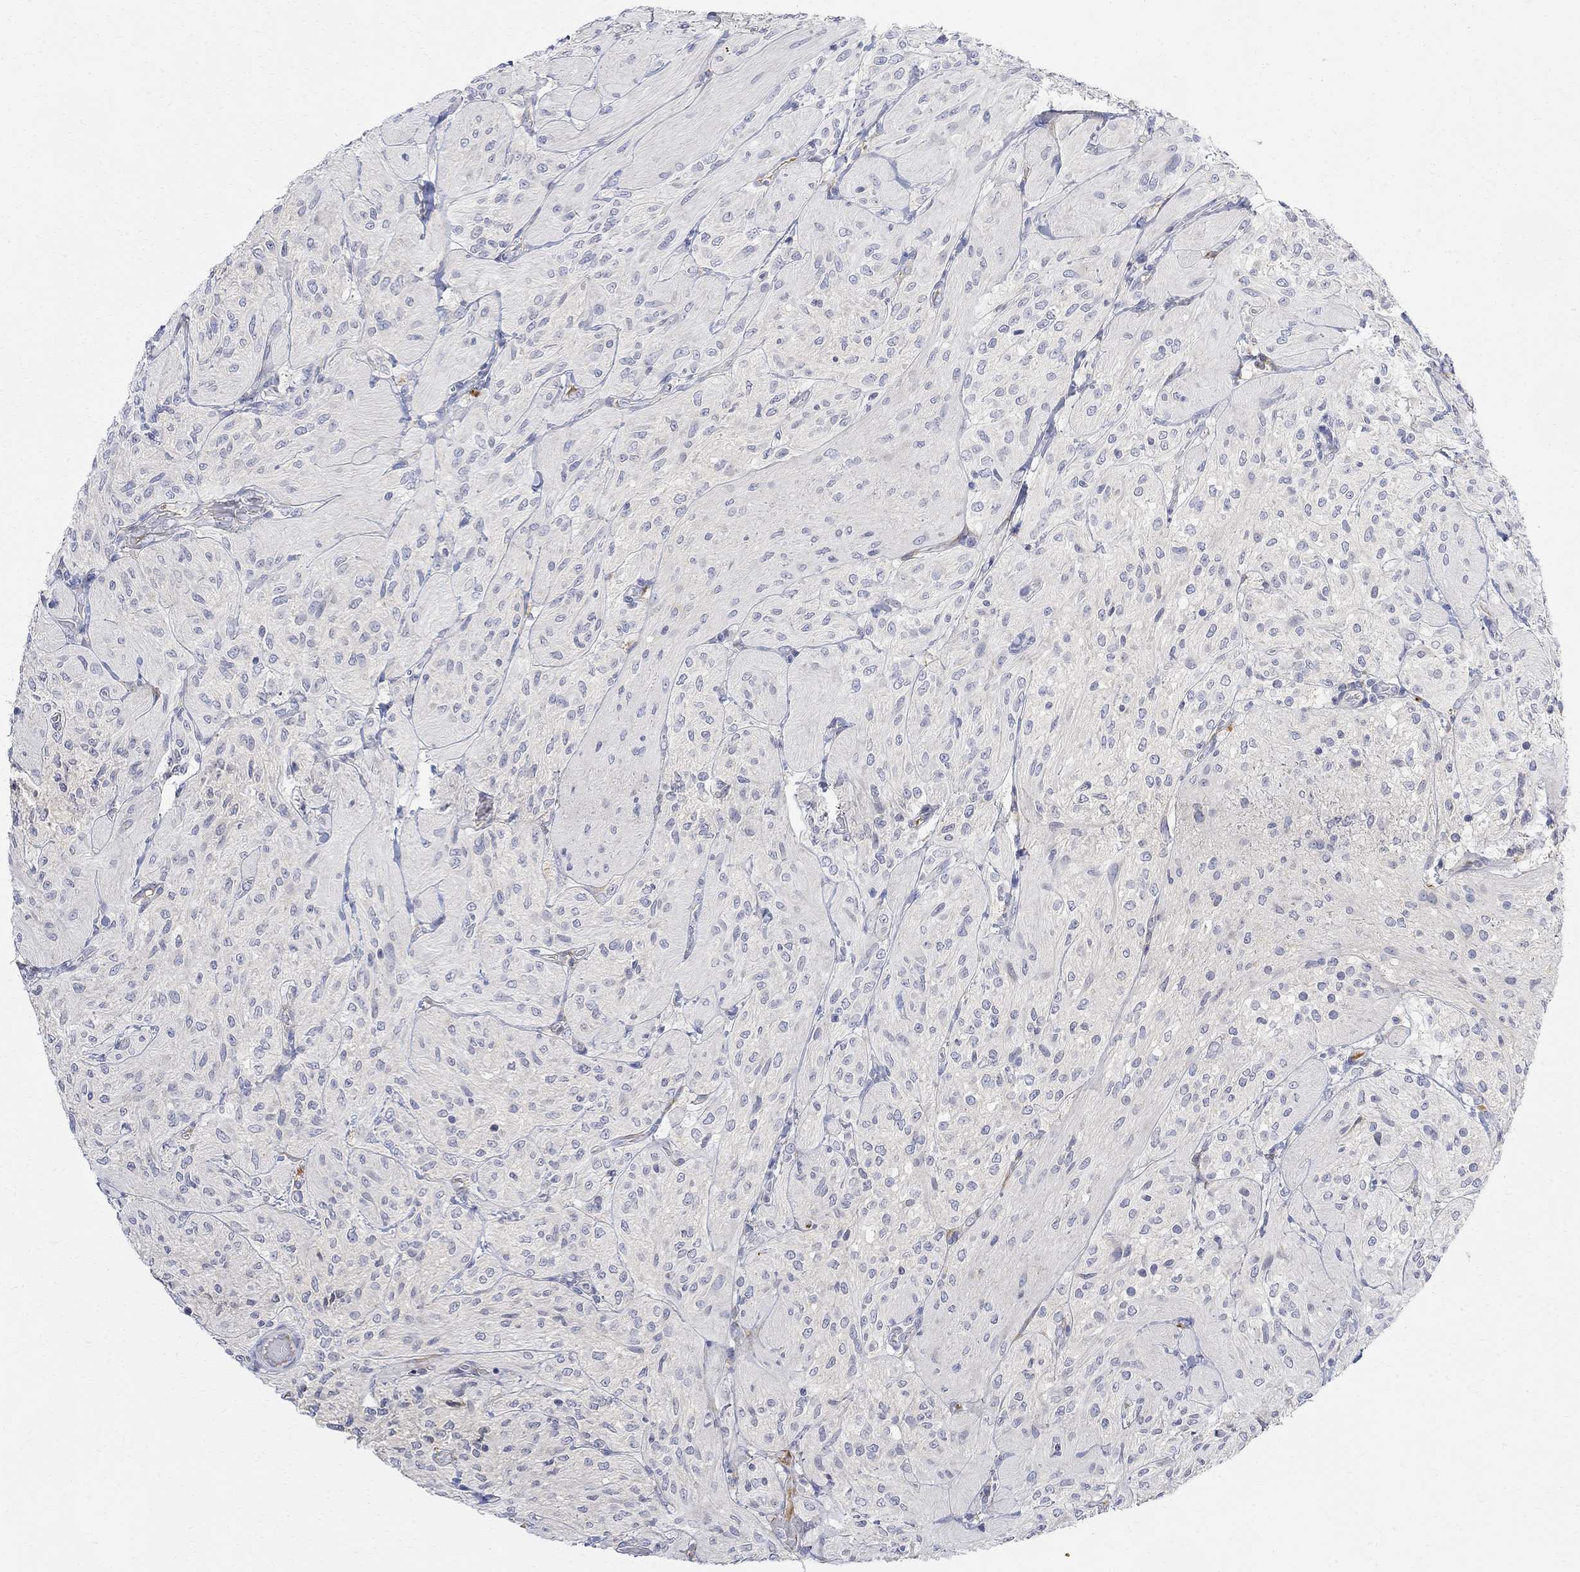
{"staining": {"intensity": "negative", "quantity": "none", "location": "none"}, "tissue": "glioma", "cell_type": "Tumor cells", "image_type": "cancer", "snomed": [{"axis": "morphology", "description": "Glioma, malignant, Low grade"}, {"axis": "topography", "description": "Brain"}], "caption": "Tumor cells show no significant staining in malignant glioma (low-grade). (DAB (3,3'-diaminobenzidine) IHC with hematoxylin counter stain).", "gene": "FNDC5", "patient": {"sex": "male", "age": 3}}